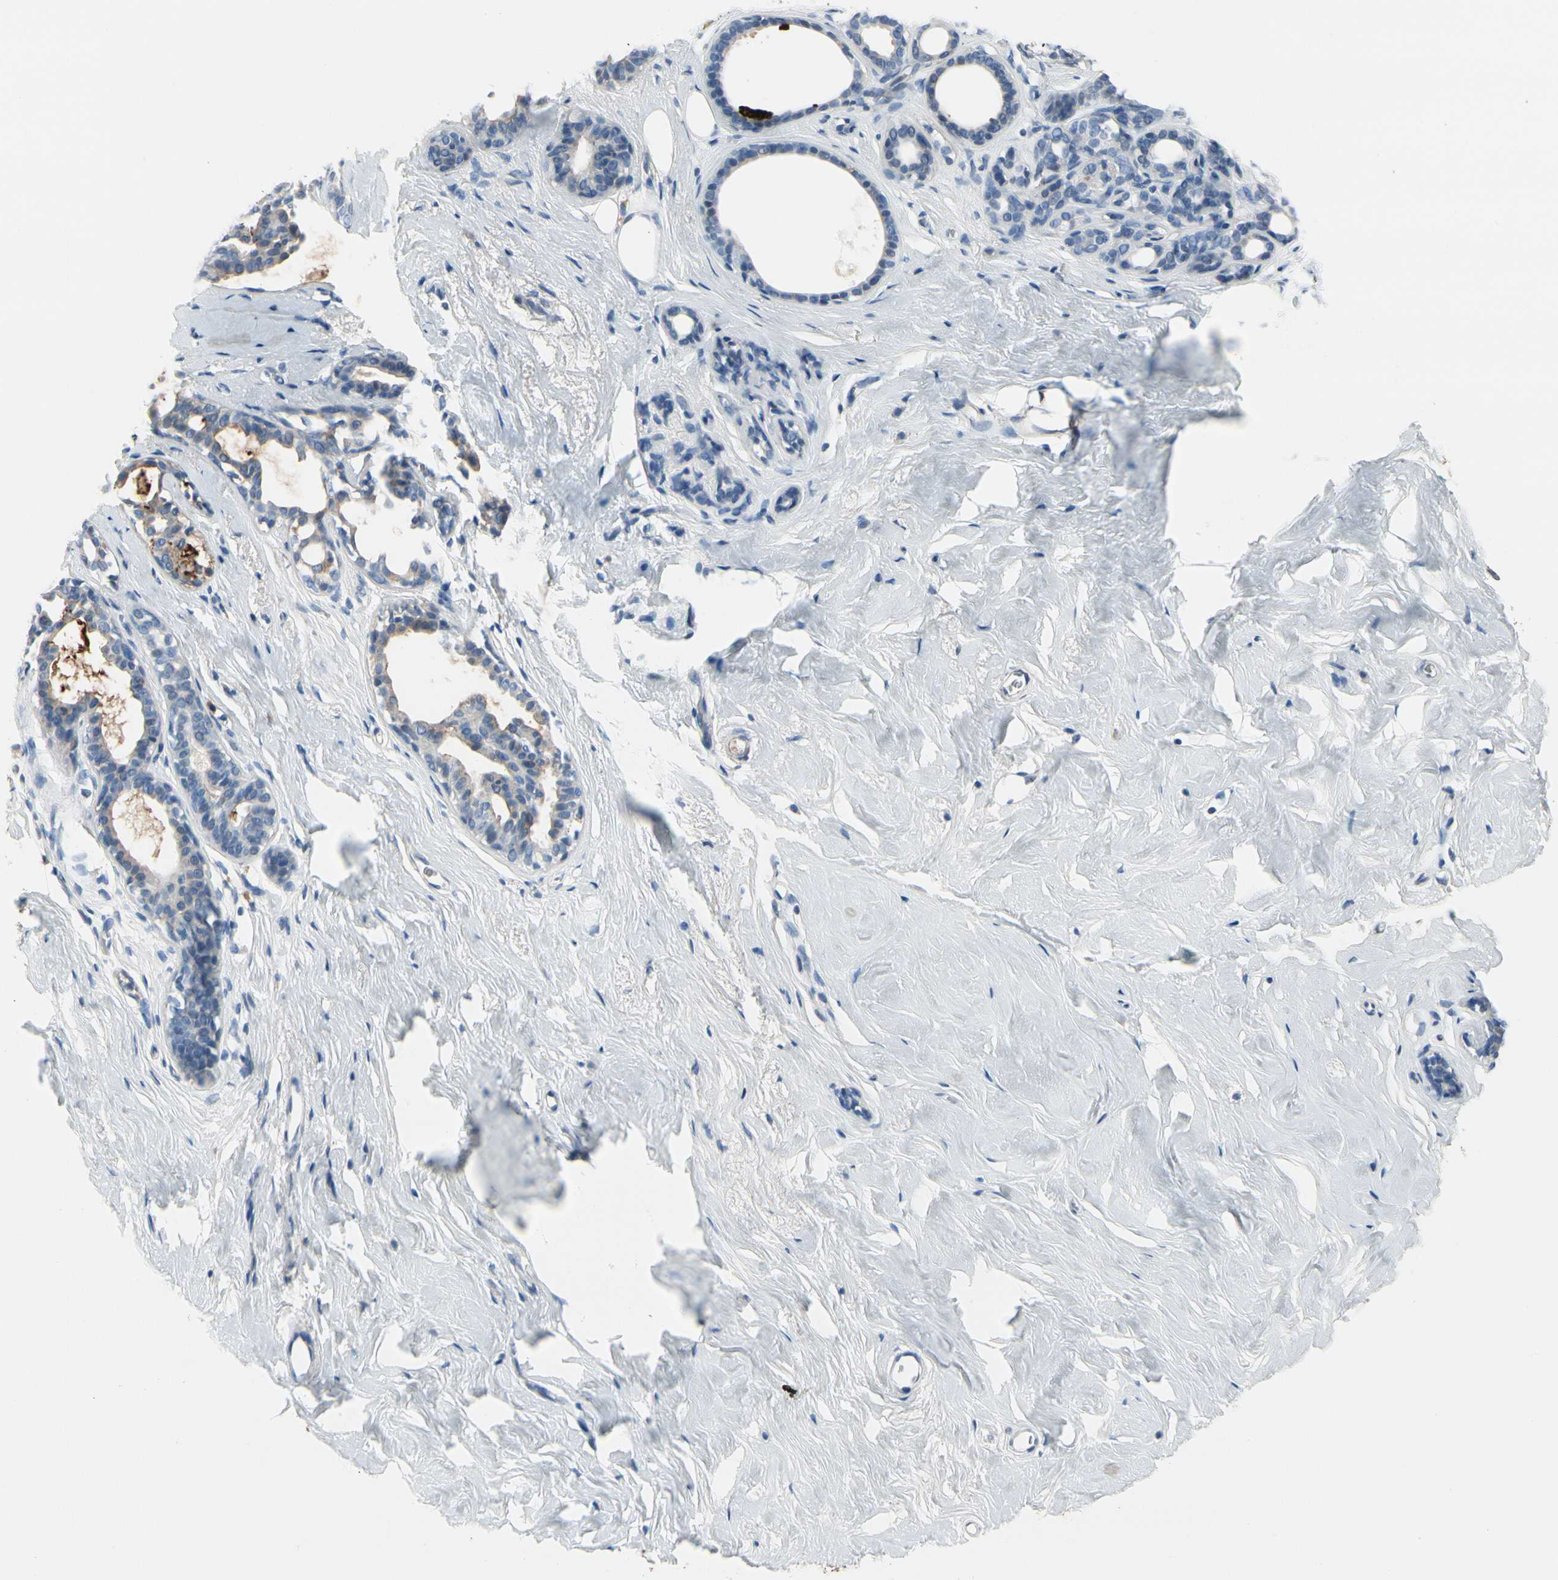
{"staining": {"intensity": "negative", "quantity": "none", "location": "none"}, "tissue": "breast", "cell_type": "Adipocytes", "image_type": "normal", "snomed": [{"axis": "morphology", "description": "Normal tissue, NOS"}, {"axis": "topography", "description": "Breast"}], "caption": "A histopathology image of breast stained for a protein reveals no brown staining in adipocytes. Nuclei are stained in blue.", "gene": "MUC5B", "patient": {"sex": "female", "age": 75}}